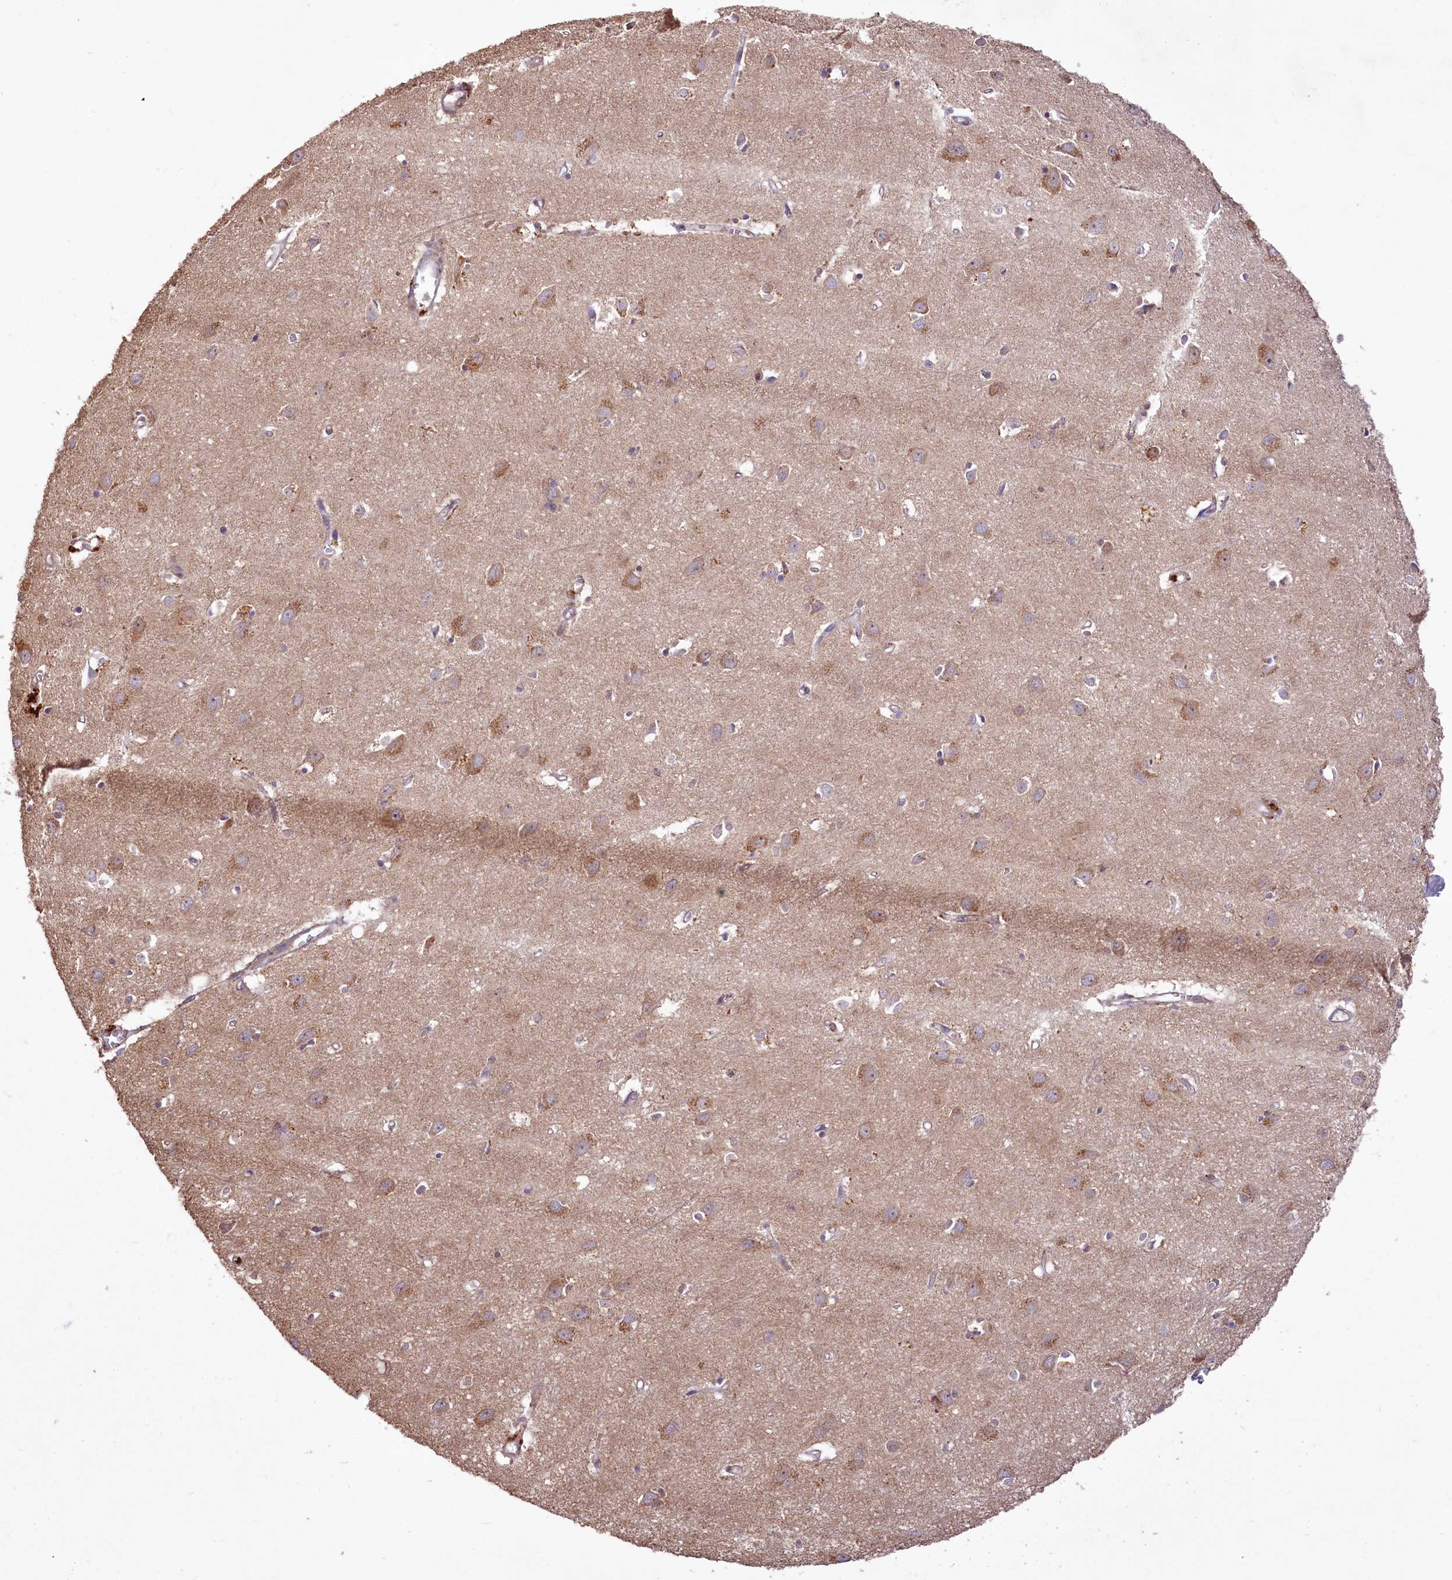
{"staining": {"intensity": "moderate", "quantity": ">75%", "location": "cytoplasmic/membranous"}, "tissue": "cerebral cortex", "cell_type": "Endothelial cells", "image_type": "normal", "snomed": [{"axis": "morphology", "description": "Normal tissue, NOS"}, {"axis": "topography", "description": "Cerebral cortex"}], "caption": "Protein expression analysis of unremarkable cerebral cortex shows moderate cytoplasmic/membranous staining in approximately >75% of endothelial cells.", "gene": "RRP8", "patient": {"sex": "female", "age": 64}}